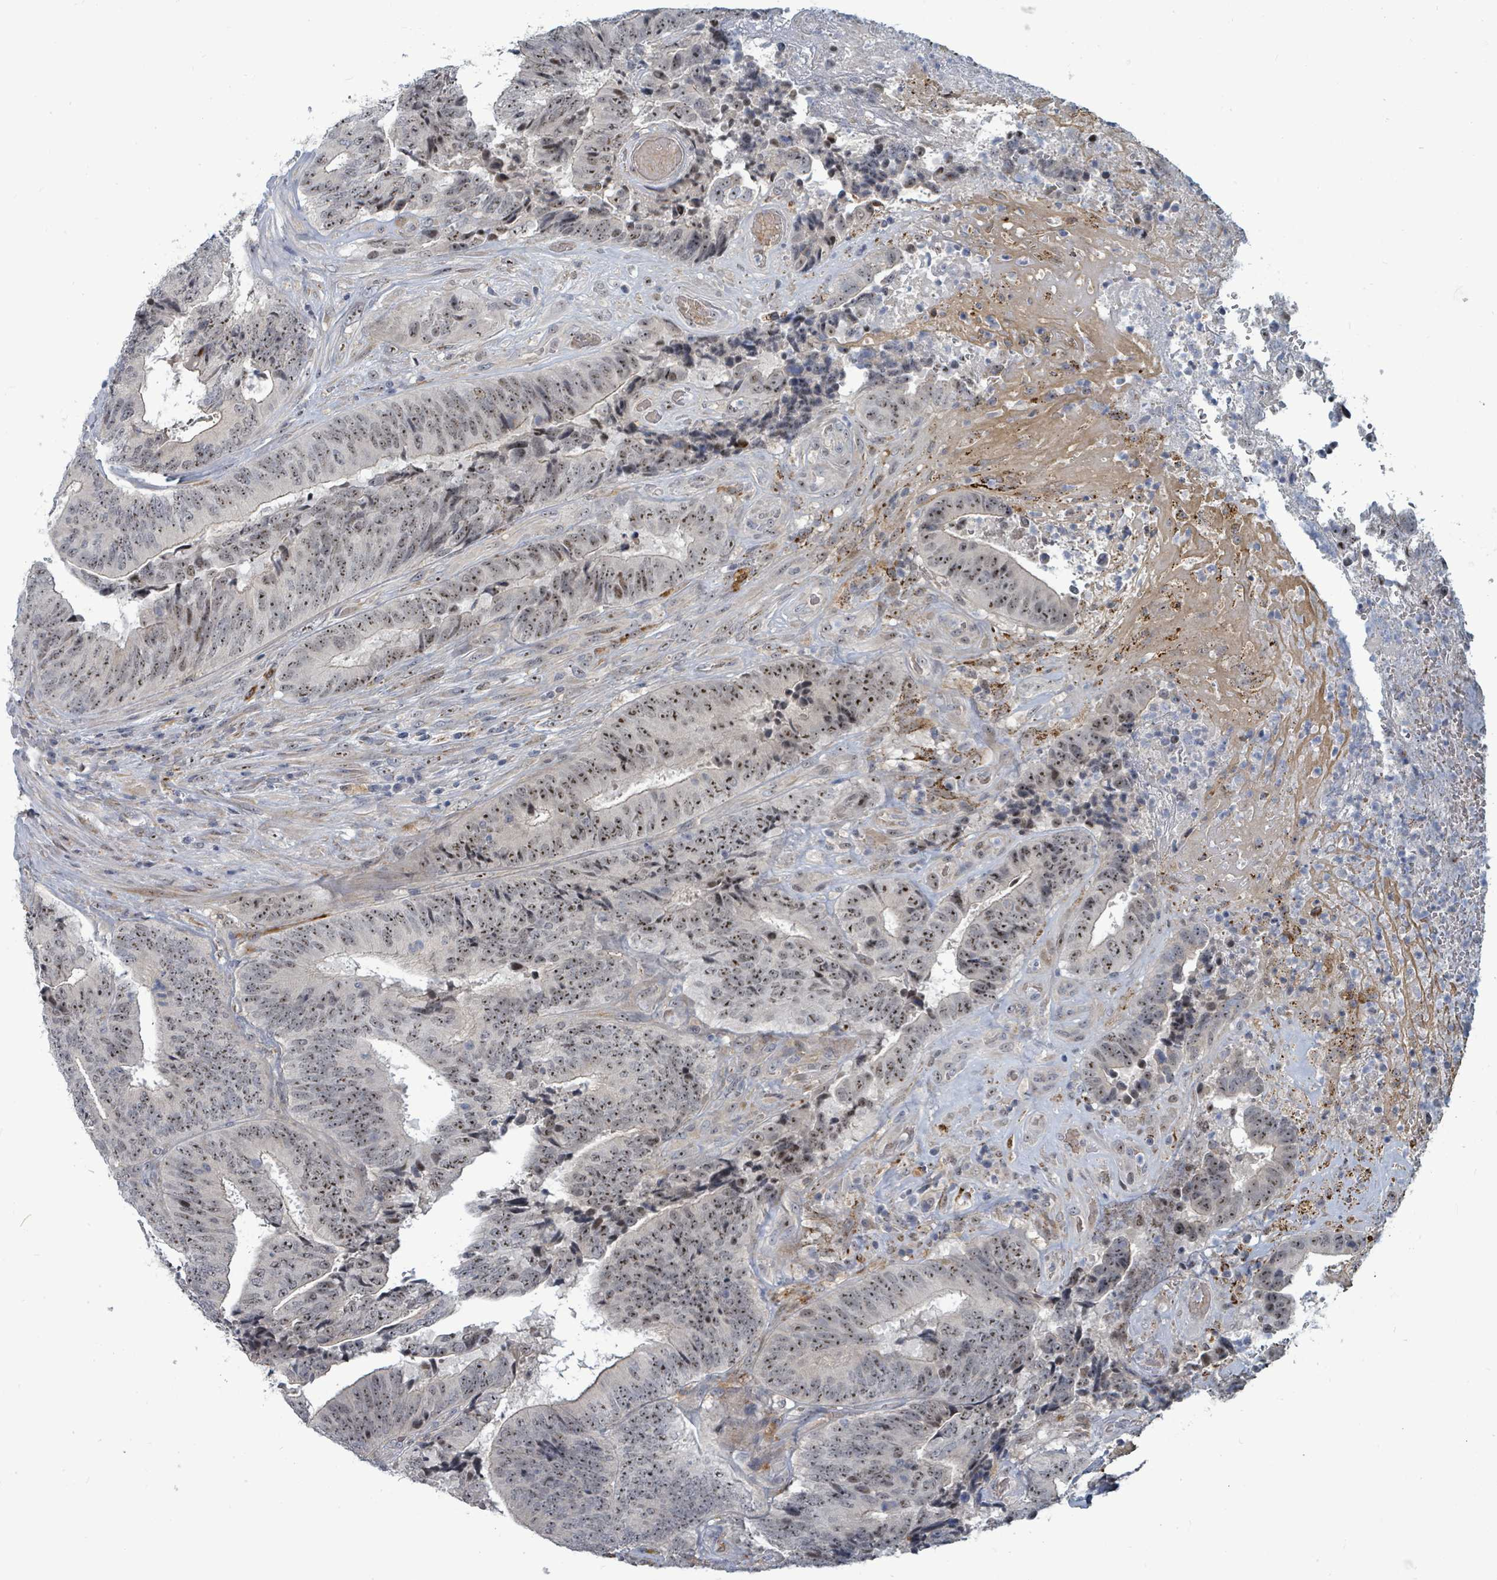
{"staining": {"intensity": "moderate", "quantity": ">75%", "location": "nuclear"}, "tissue": "colorectal cancer", "cell_type": "Tumor cells", "image_type": "cancer", "snomed": [{"axis": "morphology", "description": "Adenocarcinoma, NOS"}, {"axis": "topography", "description": "Rectum"}], "caption": "Immunohistochemical staining of adenocarcinoma (colorectal) displays medium levels of moderate nuclear protein staining in approximately >75% of tumor cells. (DAB (3,3'-diaminobenzidine) IHC, brown staining for protein, blue staining for nuclei).", "gene": "TRDMT1", "patient": {"sex": "male", "age": 72}}